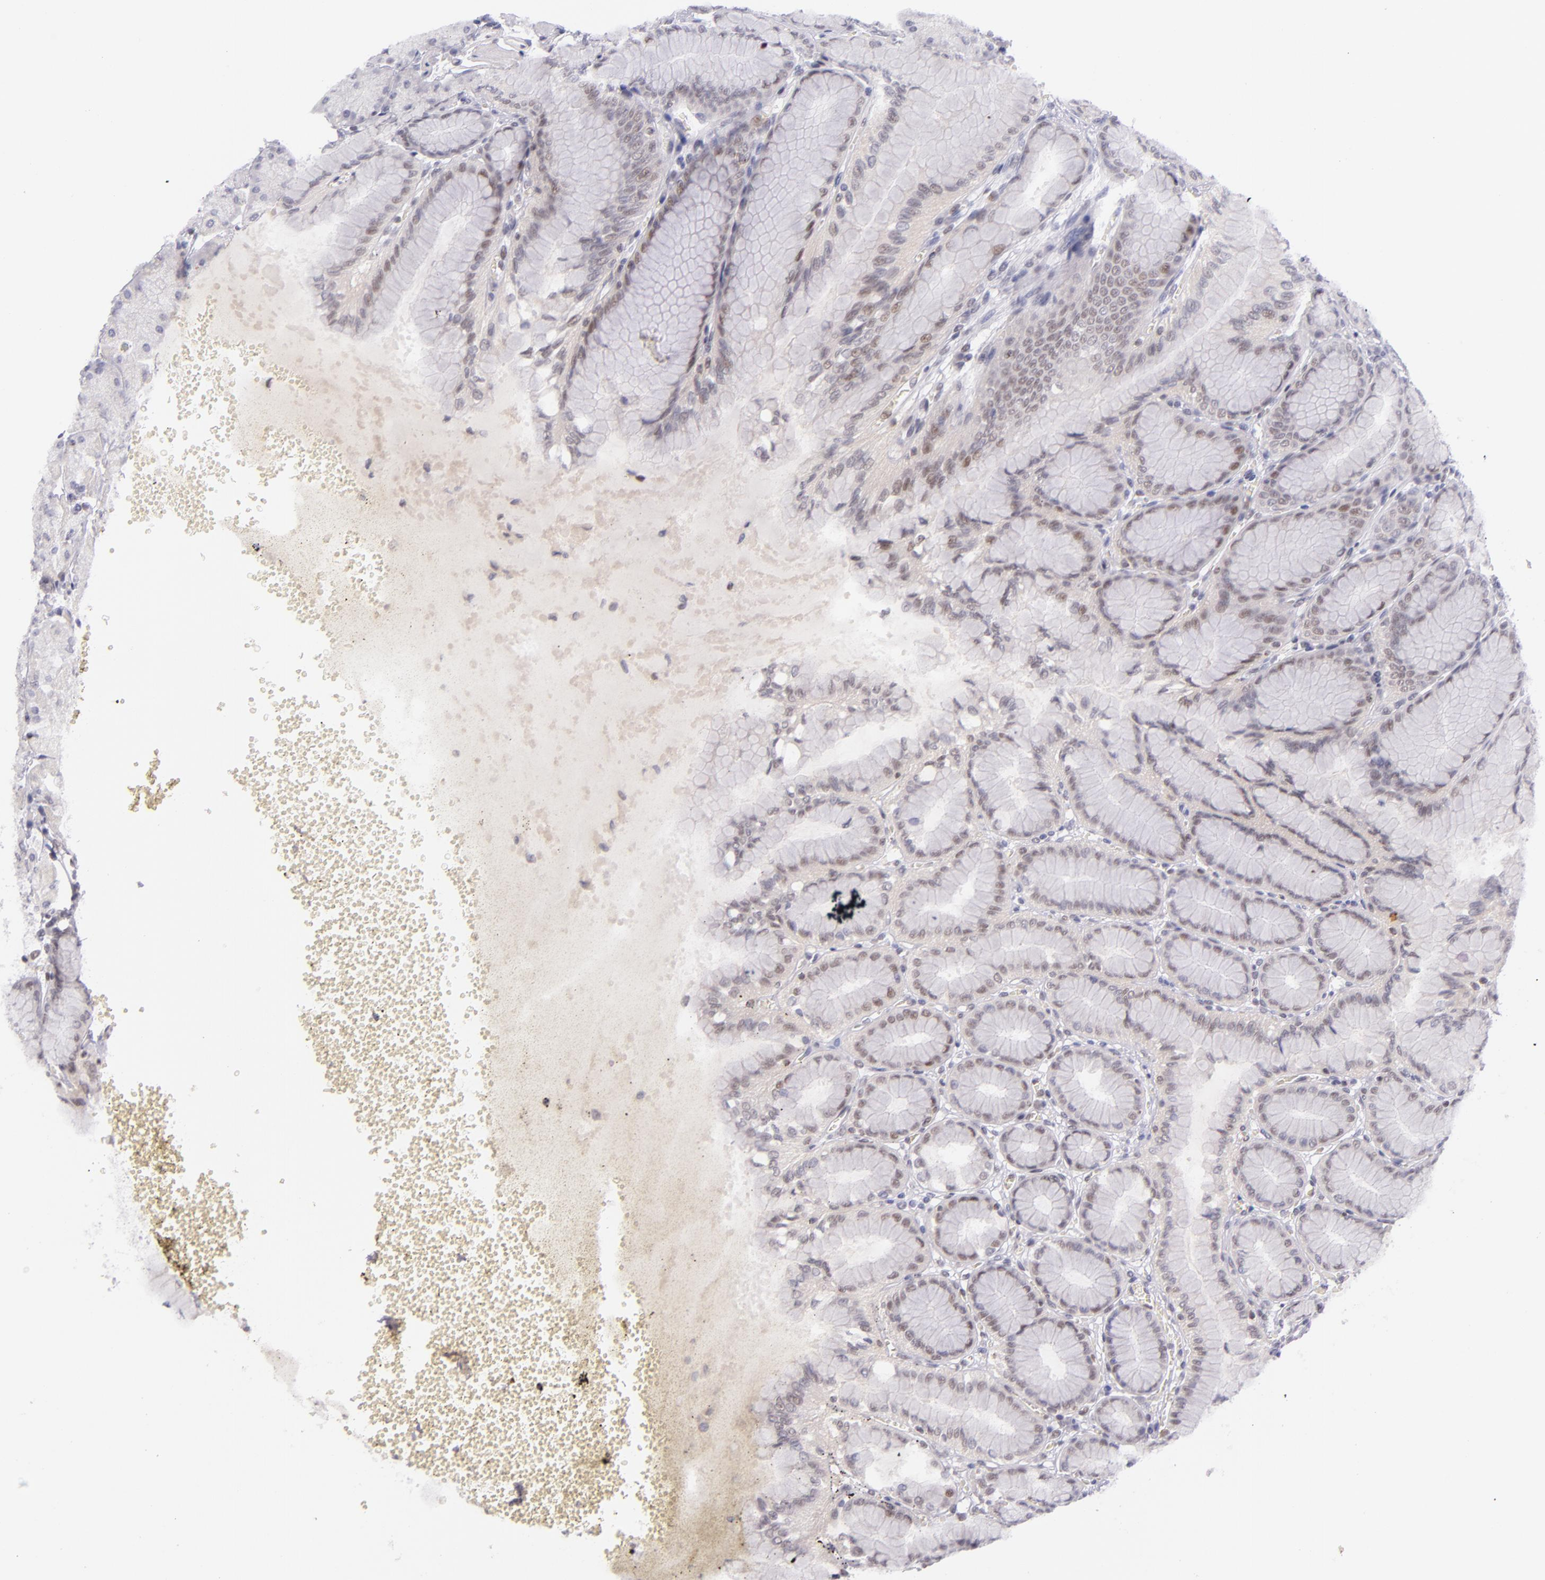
{"staining": {"intensity": "moderate", "quantity": "25%-75%", "location": "cytoplasmic/membranous,nuclear"}, "tissue": "stomach", "cell_type": "Glandular cells", "image_type": "normal", "snomed": [{"axis": "morphology", "description": "Normal tissue, NOS"}, {"axis": "topography", "description": "Stomach"}, {"axis": "topography", "description": "Stomach, lower"}], "caption": "Immunohistochemistry (IHC) of benign stomach shows medium levels of moderate cytoplasmic/membranous,nuclear positivity in approximately 25%-75% of glandular cells.", "gene": "BCL3", "patient": {"sex": "male", "age": 76}}